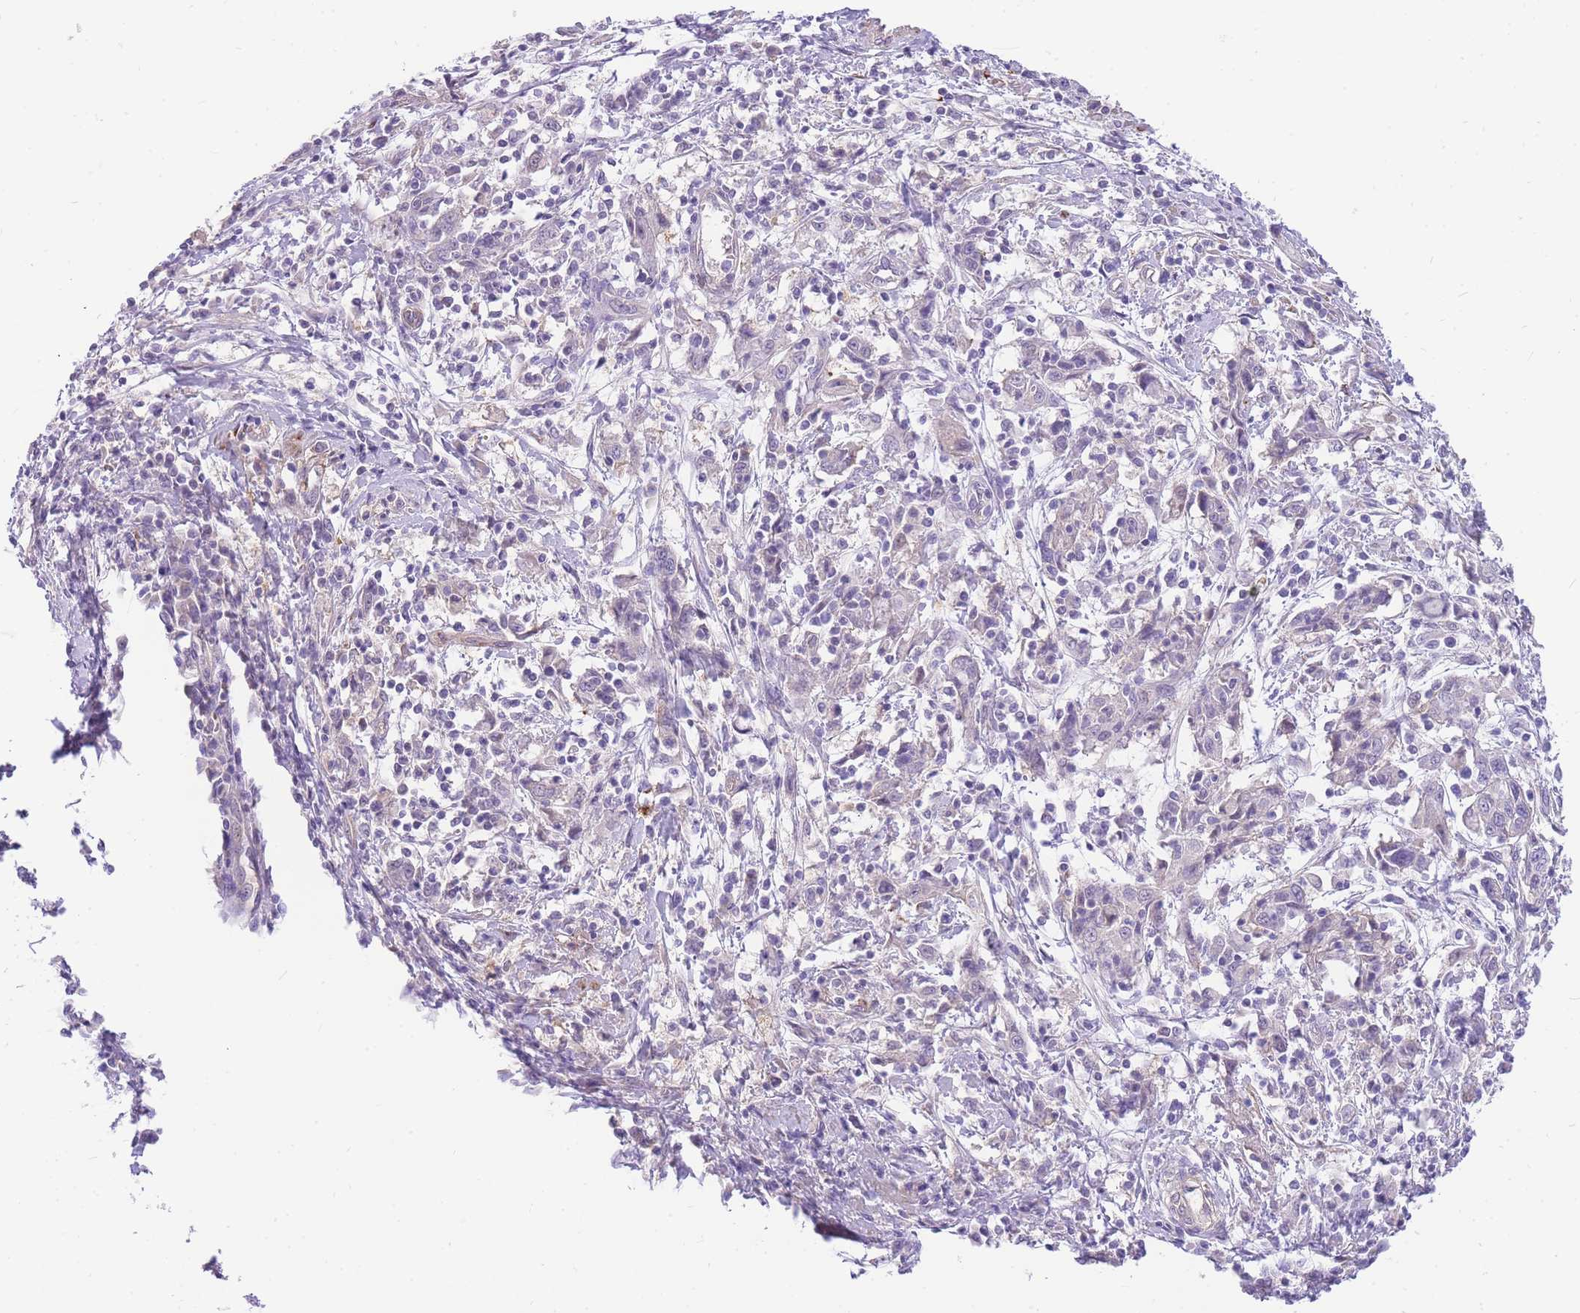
{"staining": {"intensity": "negative", "quantity": "none", "location": "none"}, "tissue": "cervical cancer", "cell_type": "Tumor cells", "image_type": "cancer", "snomed": [{"axis": "morphology", "description": "Squamous cell carcinoma, NOS"}, {"axis": "topography", "description": "Cervix"}], "caption": "Squamous cell carcinoma (cervical) stained for a protein using IHC exhibits no positivity tumor cells.", "gene": "S100PBP", "patient": {"sex": "female", "age": 46}}